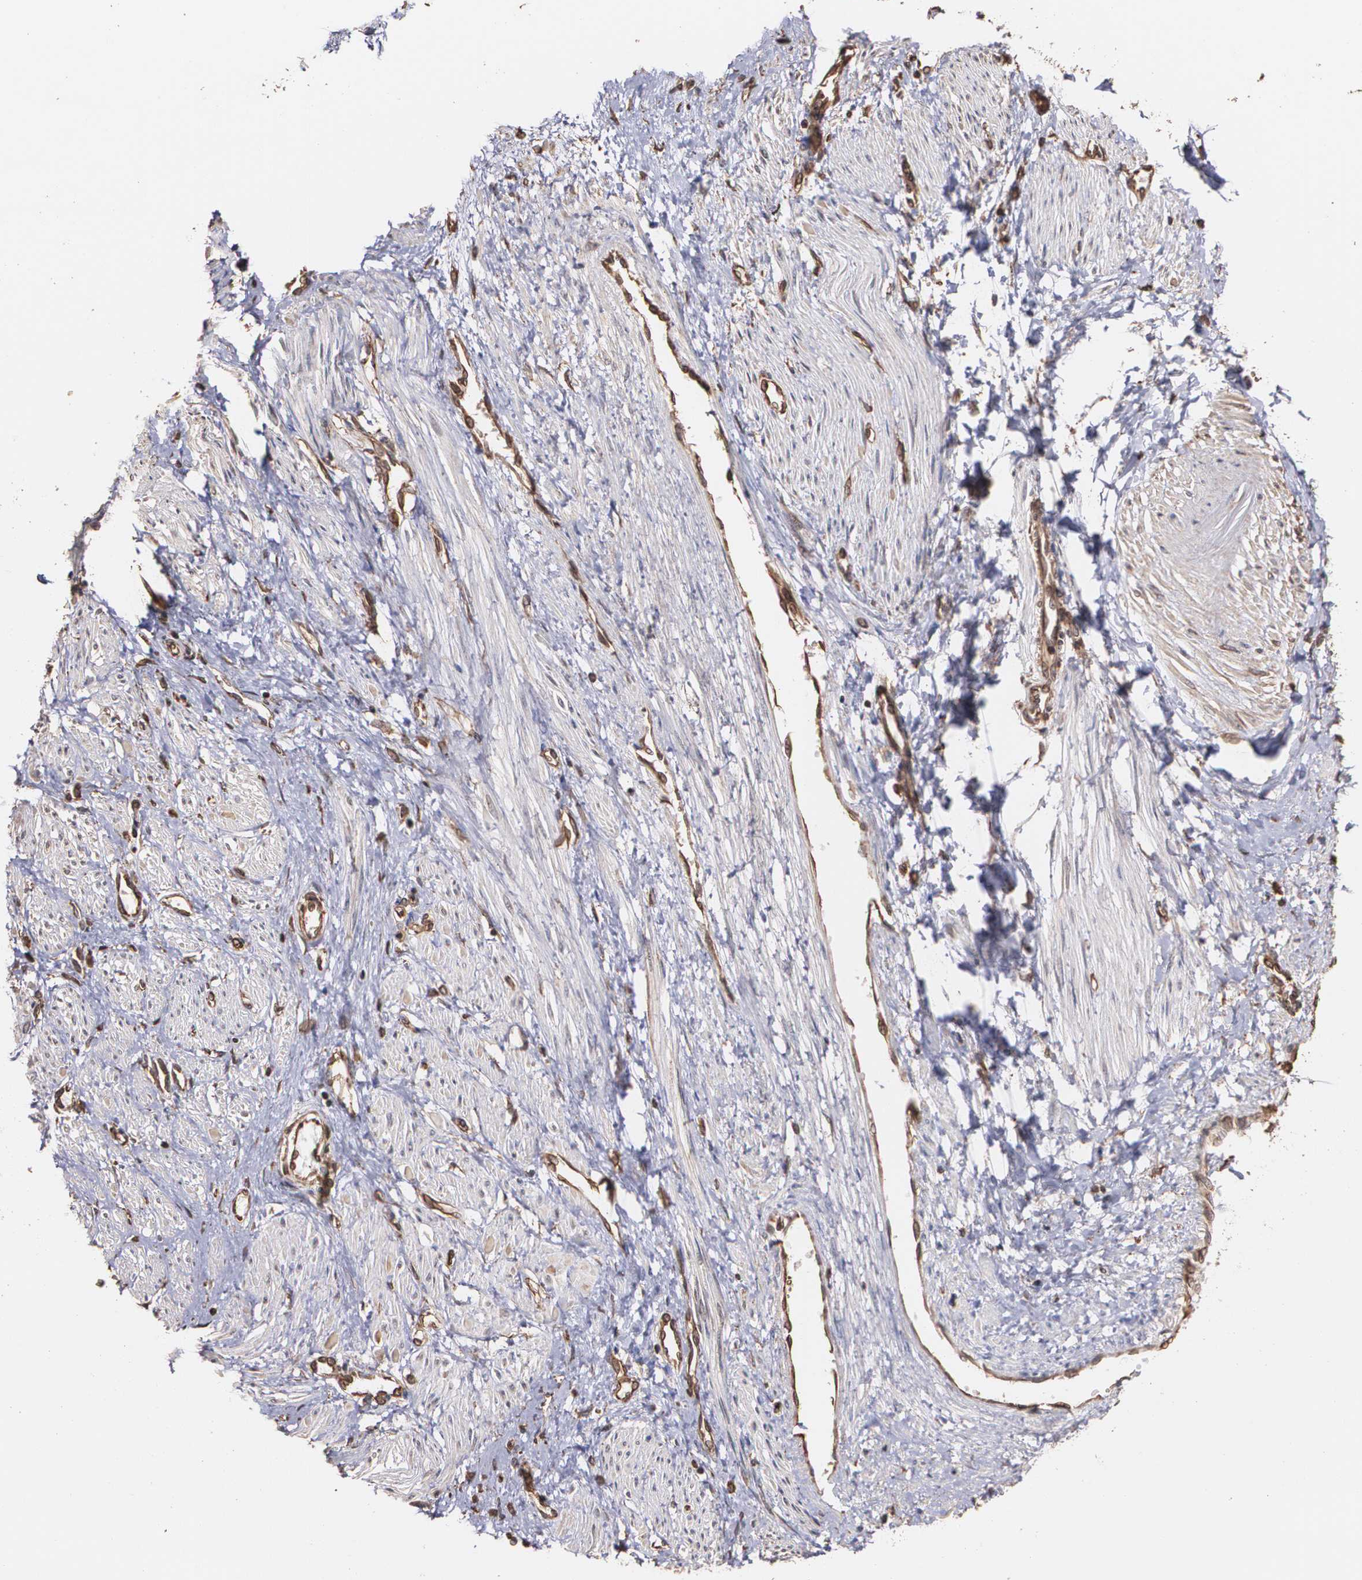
{"staining": {"intensity": "weak", "quantity": "25%-75%", "location": "cytoplasmic/membranous"}, "tissue": "smooth muscle", "cell_type": "Smooth muscle cells", "image_type": "normal", "snomed": [{"axis": "morphology", "description": "Normal tissue, NOS"}, {"axis": "topography", "description": "Smooth muscle"}, {"axis": "topography", "description": "Uterus"}], "caption": "Immunohistochemistry (IHC) micrograph of benign human smooth muscle stained for a protein (brown), which exhibits low levels of weak cytoplasmic/membranous expression in approximately 25%-75% of smooth muscle cells.", "gene": "TRIP11", "patient": {"sex": "female", "age": 39}}